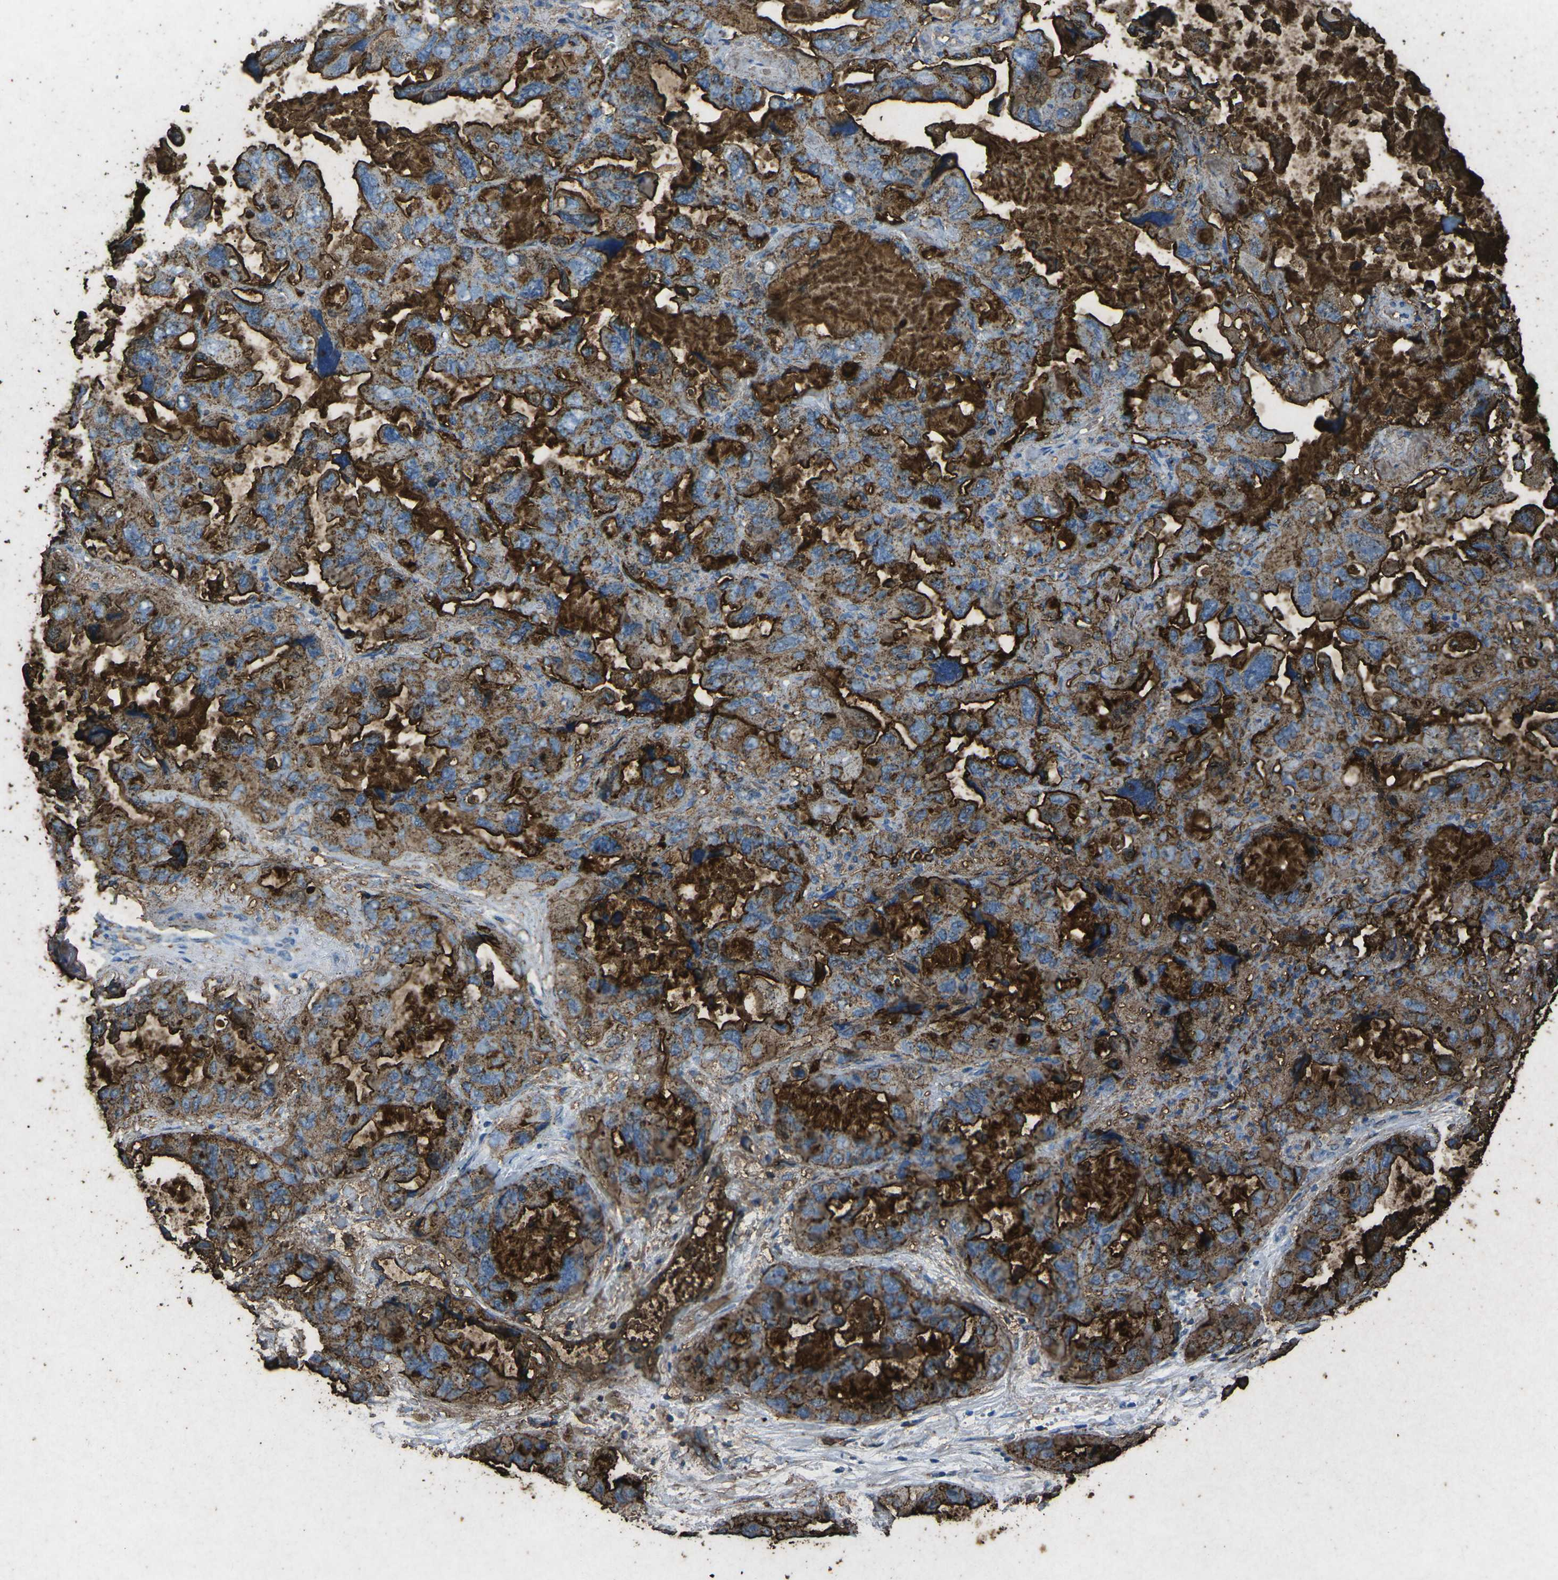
{"staining": {"intensity": "strong", "quantity": ">75%", "location": "cytoplasmic/membranous"}, "tissue": "lung cancer", "cell_type": "Tumor cells", "image_type": "cancer", "snomed": [{"axis": "morphology", "description": "Squamous cell carcinoma, NOS"}, {"axis": "topography", "description": "Lung"}], "caption": "Tumor cells display high levels of strong cytoplasmic/membranous staining in about >75% of cells in human lung cancer.", "gene": "CTAGE1", "patient": {"sex": "female", "age": 73}}